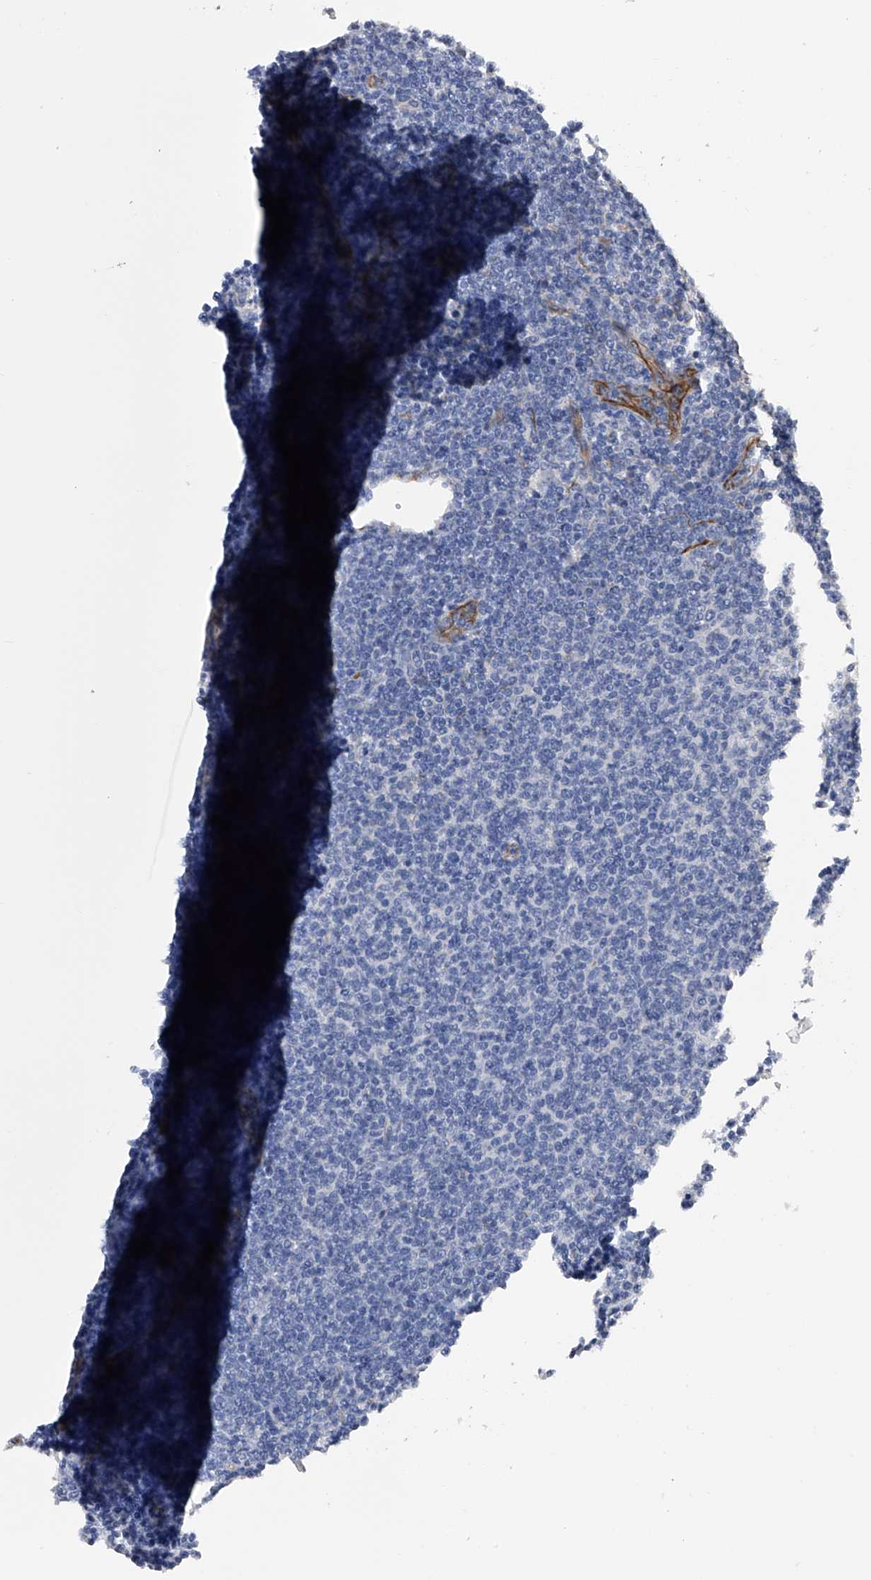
{"staining": {"intensity": "negative", "quantity": "none", "location": "none"}, "tissue": "lymphoma", "cell_type": "Tumor cells", "image_type": "cancer", "snomed": [{"axis": "morphology", "description": "Malignant lymphoma, non-Hodgkin's type, Low grade"}, {"axis": "topography", "description": "Lymph node"}], "caption": "An image of malignant lymphoma, non-Hodgkin's type (low-grade) stained for a protein exhibits no brown staining in tumor cells. The staining is performed using DAB (3,3'-diaminobenzidine) brown chromogen with nuclei counter-stained in using hematoxylin.", "gene": "EFCAB7", "patient": {"sex": "male", "age": 66}}